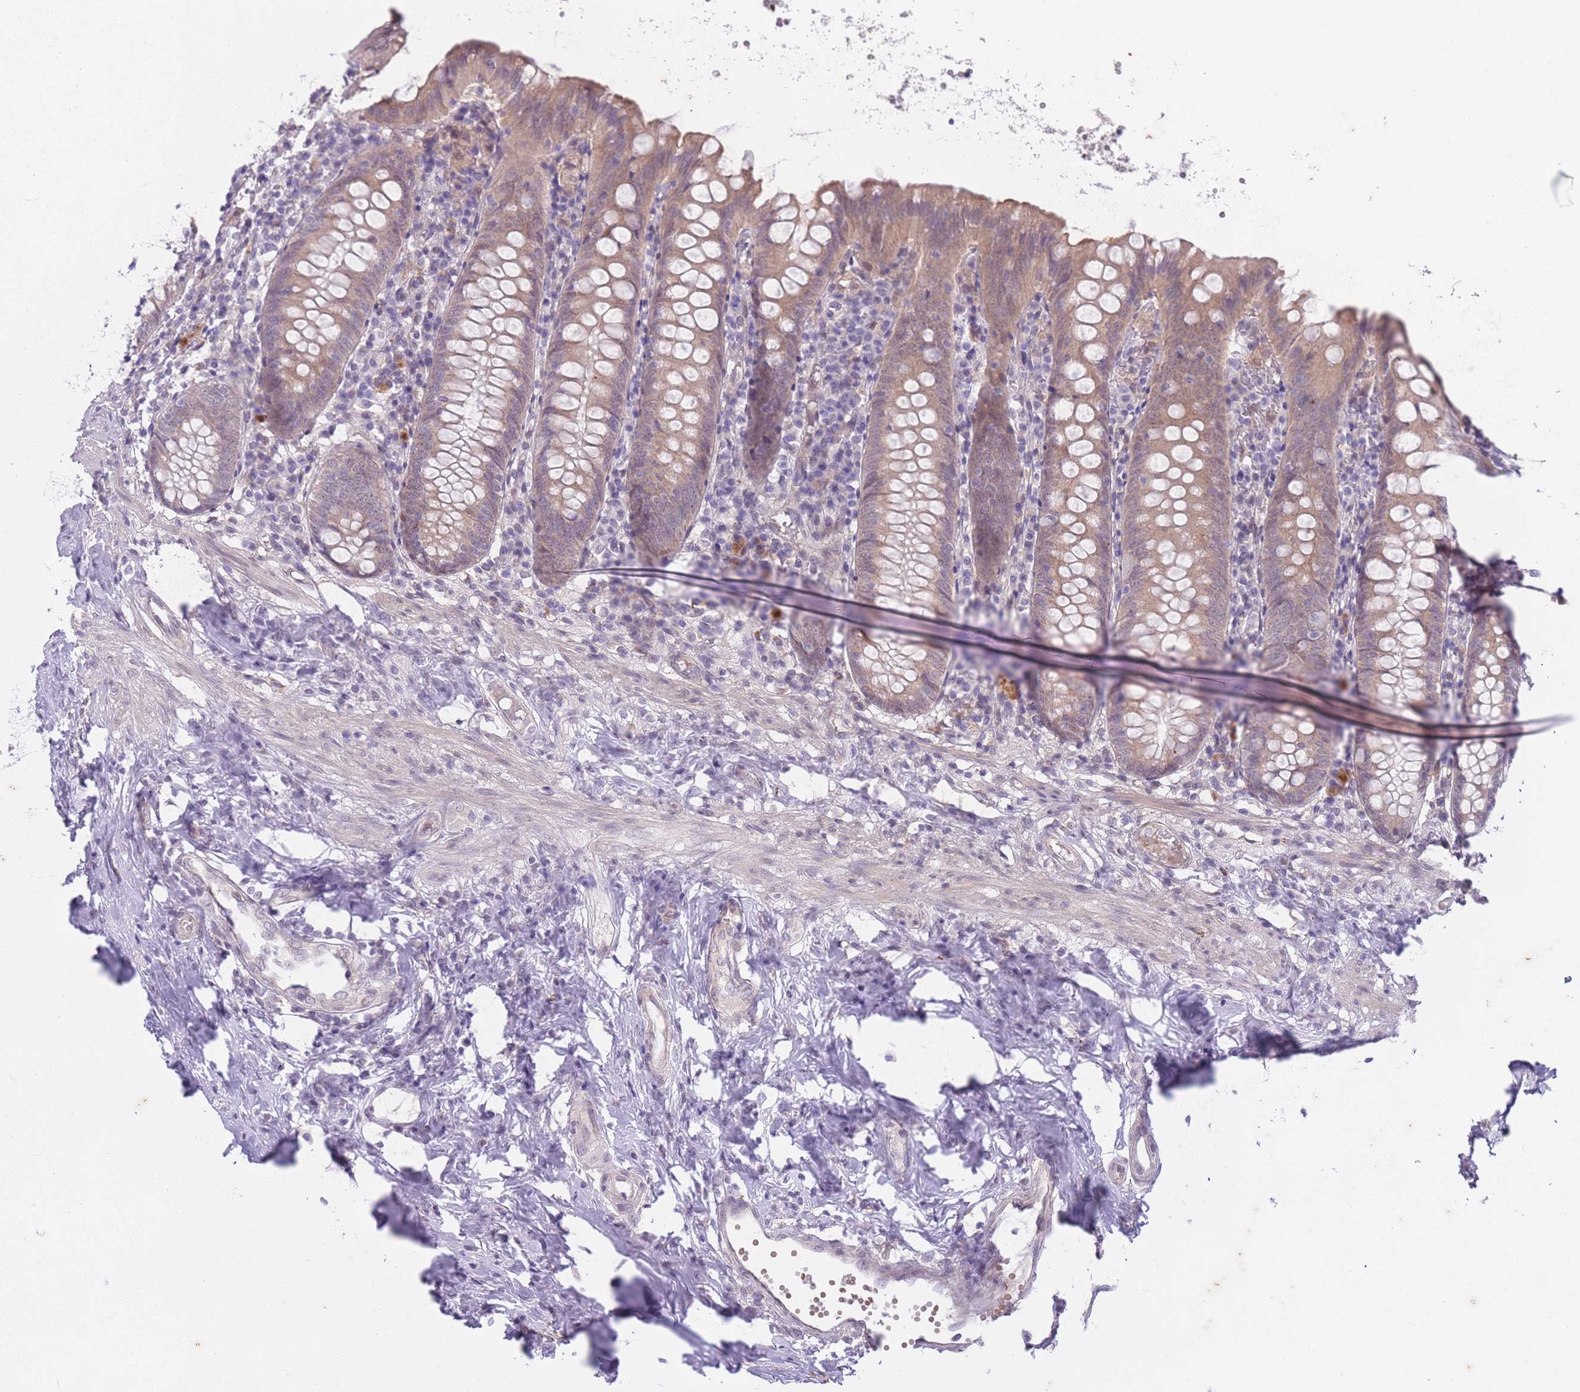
{"staining": {"intensity": "moderate", "quantity": "25%-75%", "location": "cytoplasmic/membranous"}, "tissue": "appendix", "cell_type": "Glandular cells", "image_type": "normal", "snomed": [{"axis": "morphology", "description": "Normal tissue, NOS"}, {"axis": "topography", "description": "Appendix"}], "caption": "Glandular cells display moderate cytoplasmic/membranous positivity in approximately 25%-75% of cells in unremarkable appendix.", "gene": "ARPIN", "patient": {"sex": "female", "age": 54}}